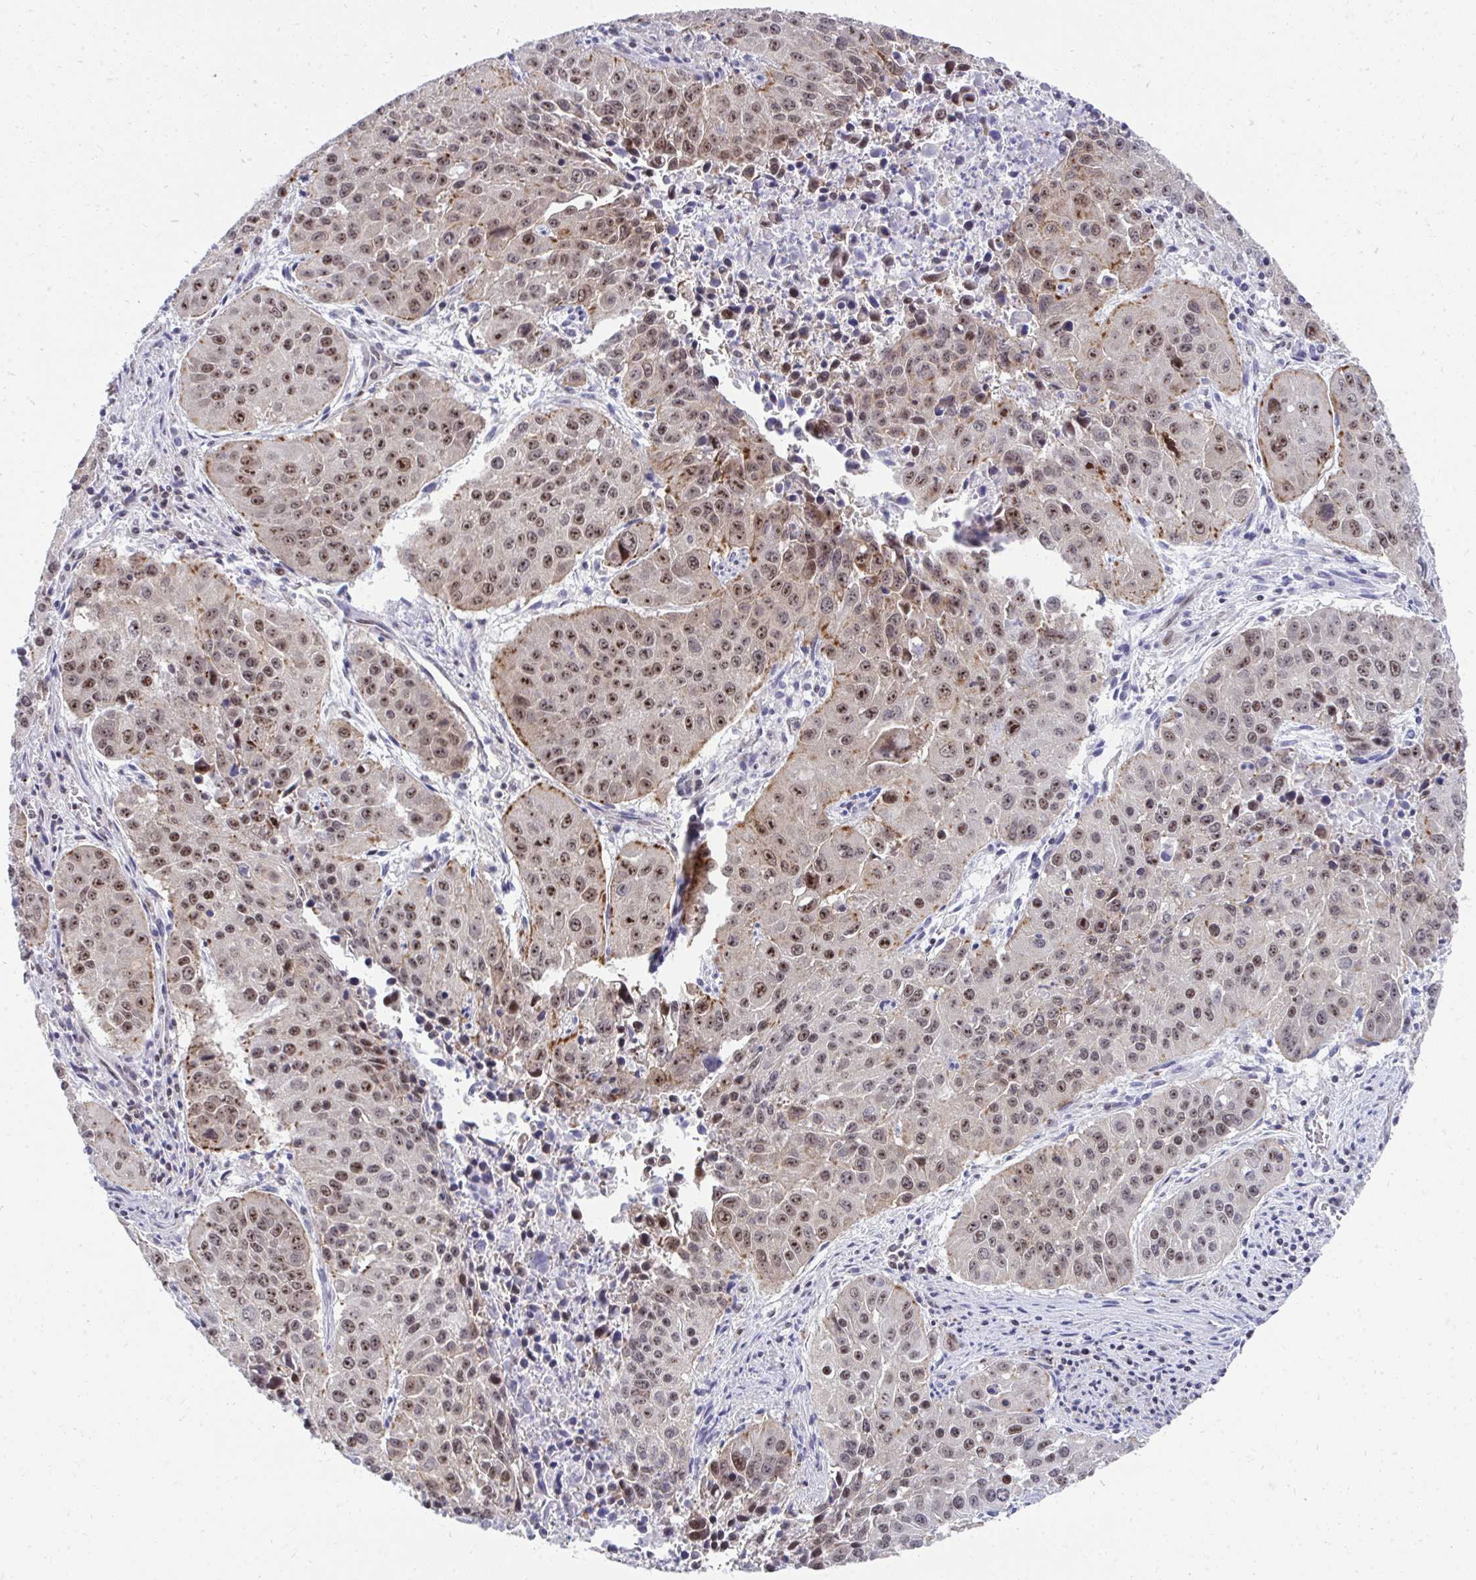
{"staining": {"intensity": "moderate", "quantity": ">75%", "location": "nuclear"}, "tissue": "lung cancer", "cell_type": "Tumor cells", "image_type": "cancer", "snomed": [{"axis": "morphology", "description": "Squamous cell carcinoma, NOS"}, {"axis": "topography", "description": "Lung"}], "caption": "Brown immunohistochemical staining in lung cancer (squamous cell carcinoma) shows moderate nuclear staining in about >75% of tumor cells.", "gene": "HIRA", "patient": {"sex": "female", "age": 61}}